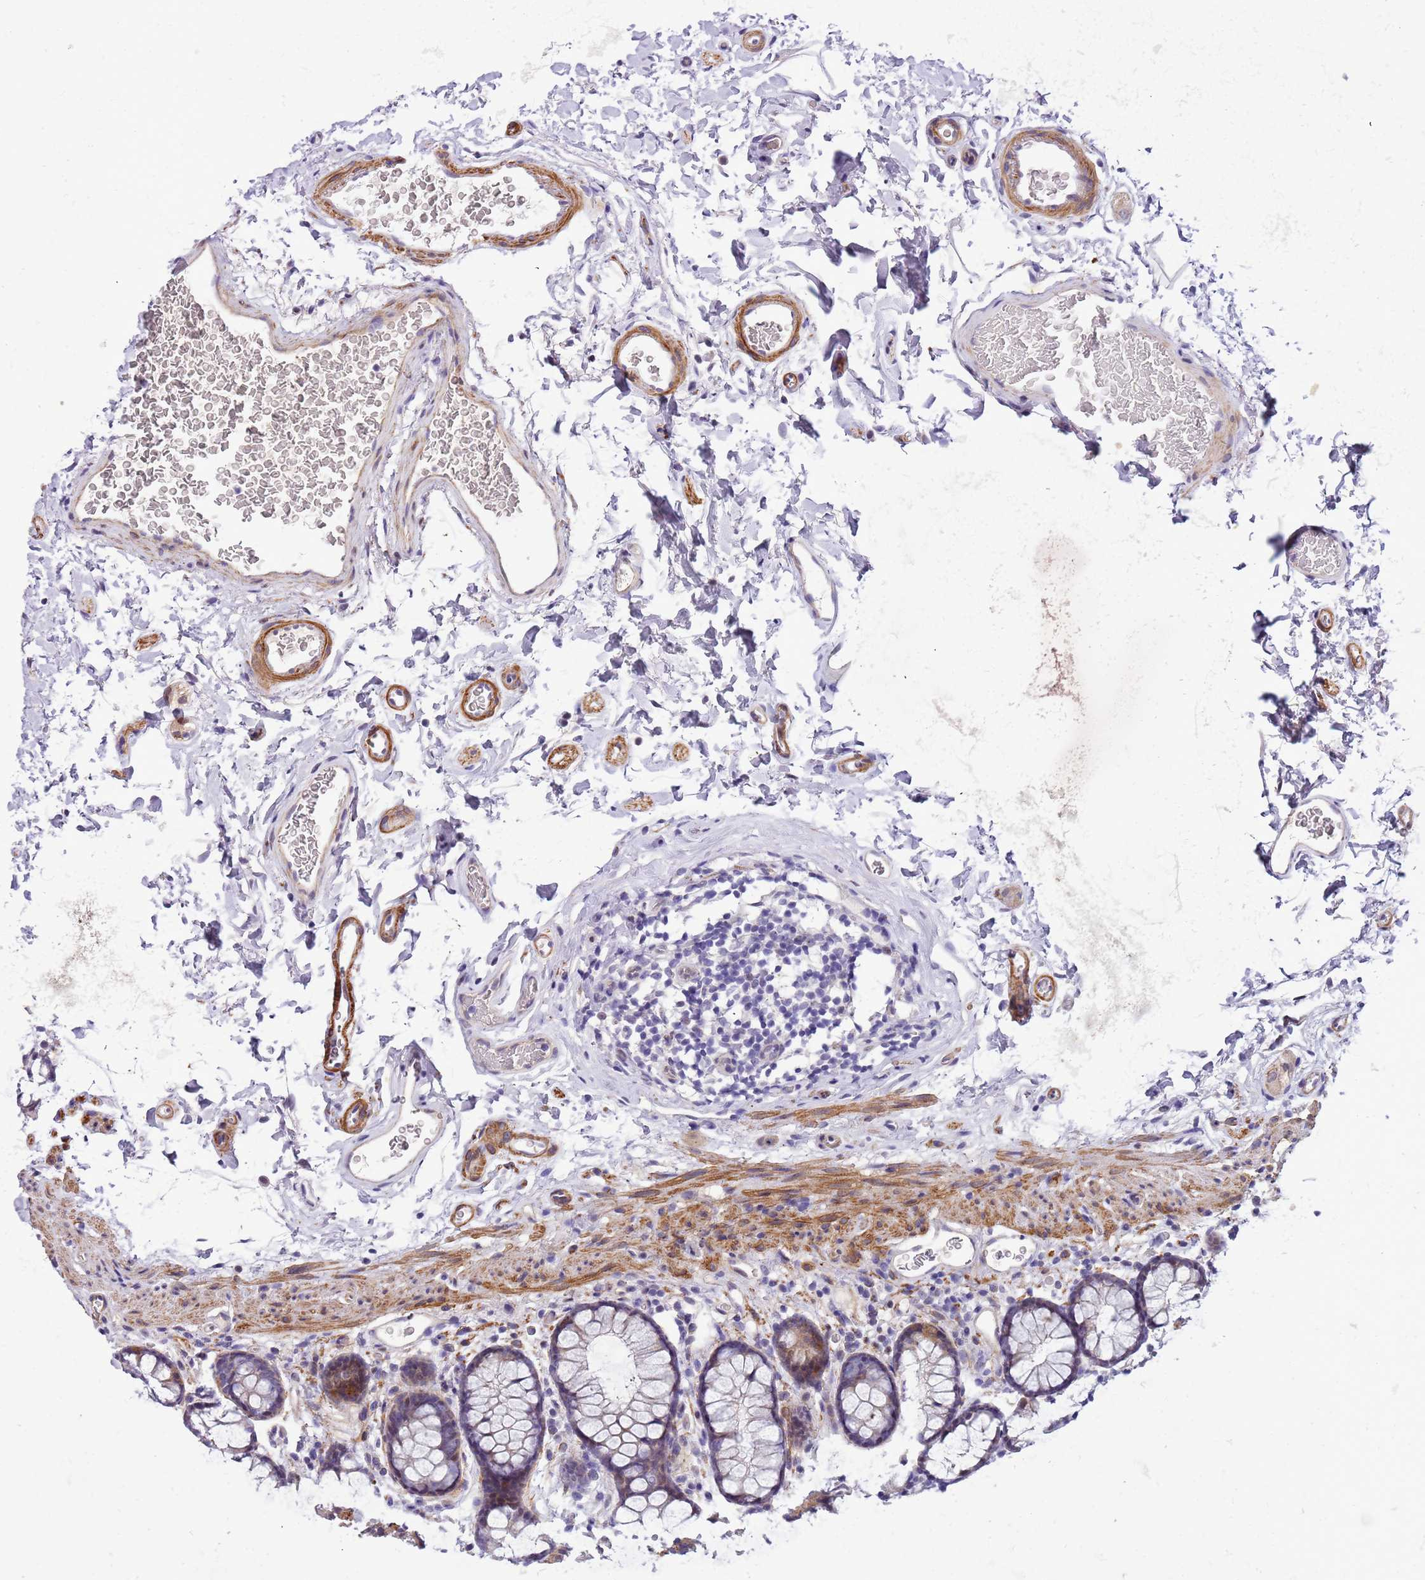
{"staining": {"intensity": "weak", "quantity": ">75%", "location": "cytoplasmic/membranous"}, "tissue": "colon", "cell_type": "Endothelial cells", "image_type": "normal", "snomed": [{"axis": "morphology", "description": "Normal tissue, NOS"}, {"axis": "topography", "description": "Colon"}], "caption": "High-power microscopy captured an immunohistochemistry photomicrograph of benign colon, revealing weak cytoplasmic/membranous positivity in about >75% of endothelial cells.", "gene": "PLEKHH1", "patient": {"sex": "female", "age": 82}}